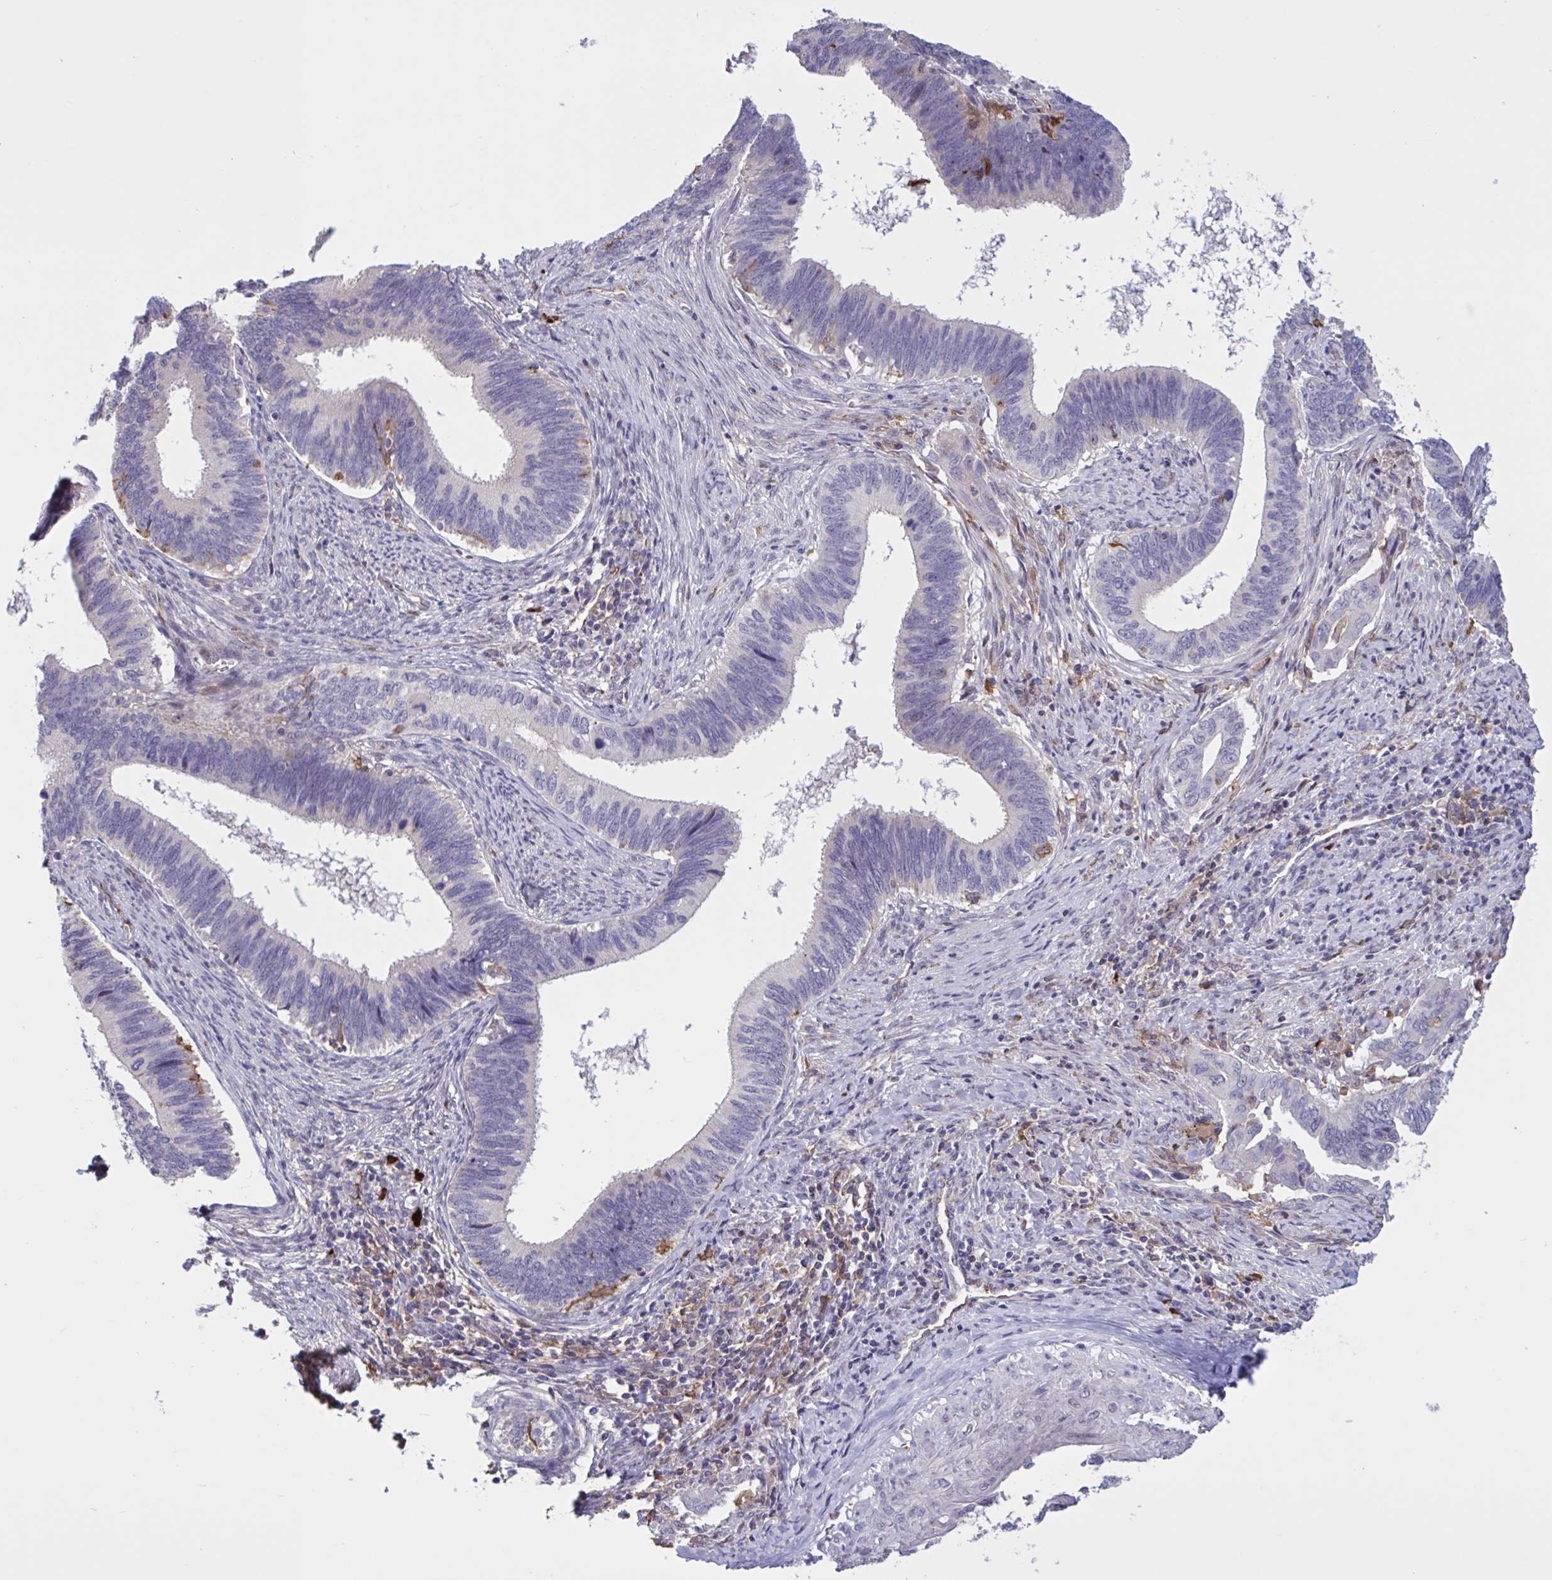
{"staining": {"intensity": "negative", "quantity": "none", "location": "none"}, "tissue": "cervical cancer", "cell_type": "Tumor cells", "image_type": "cancer", "snomed": [{"axis": "morphology", "description": "Adenocarcinoma, NOS"}, {"axis": "topography", "description": "Cervix"}], "caption": "The photomicrograph demonstrates no significant positivity in tumor cells of cervical cancer (adenocarcinoma). Nuclei are stained in blue.", "gene": "CD101", "patient": {"sex": "female", "age": 42}}